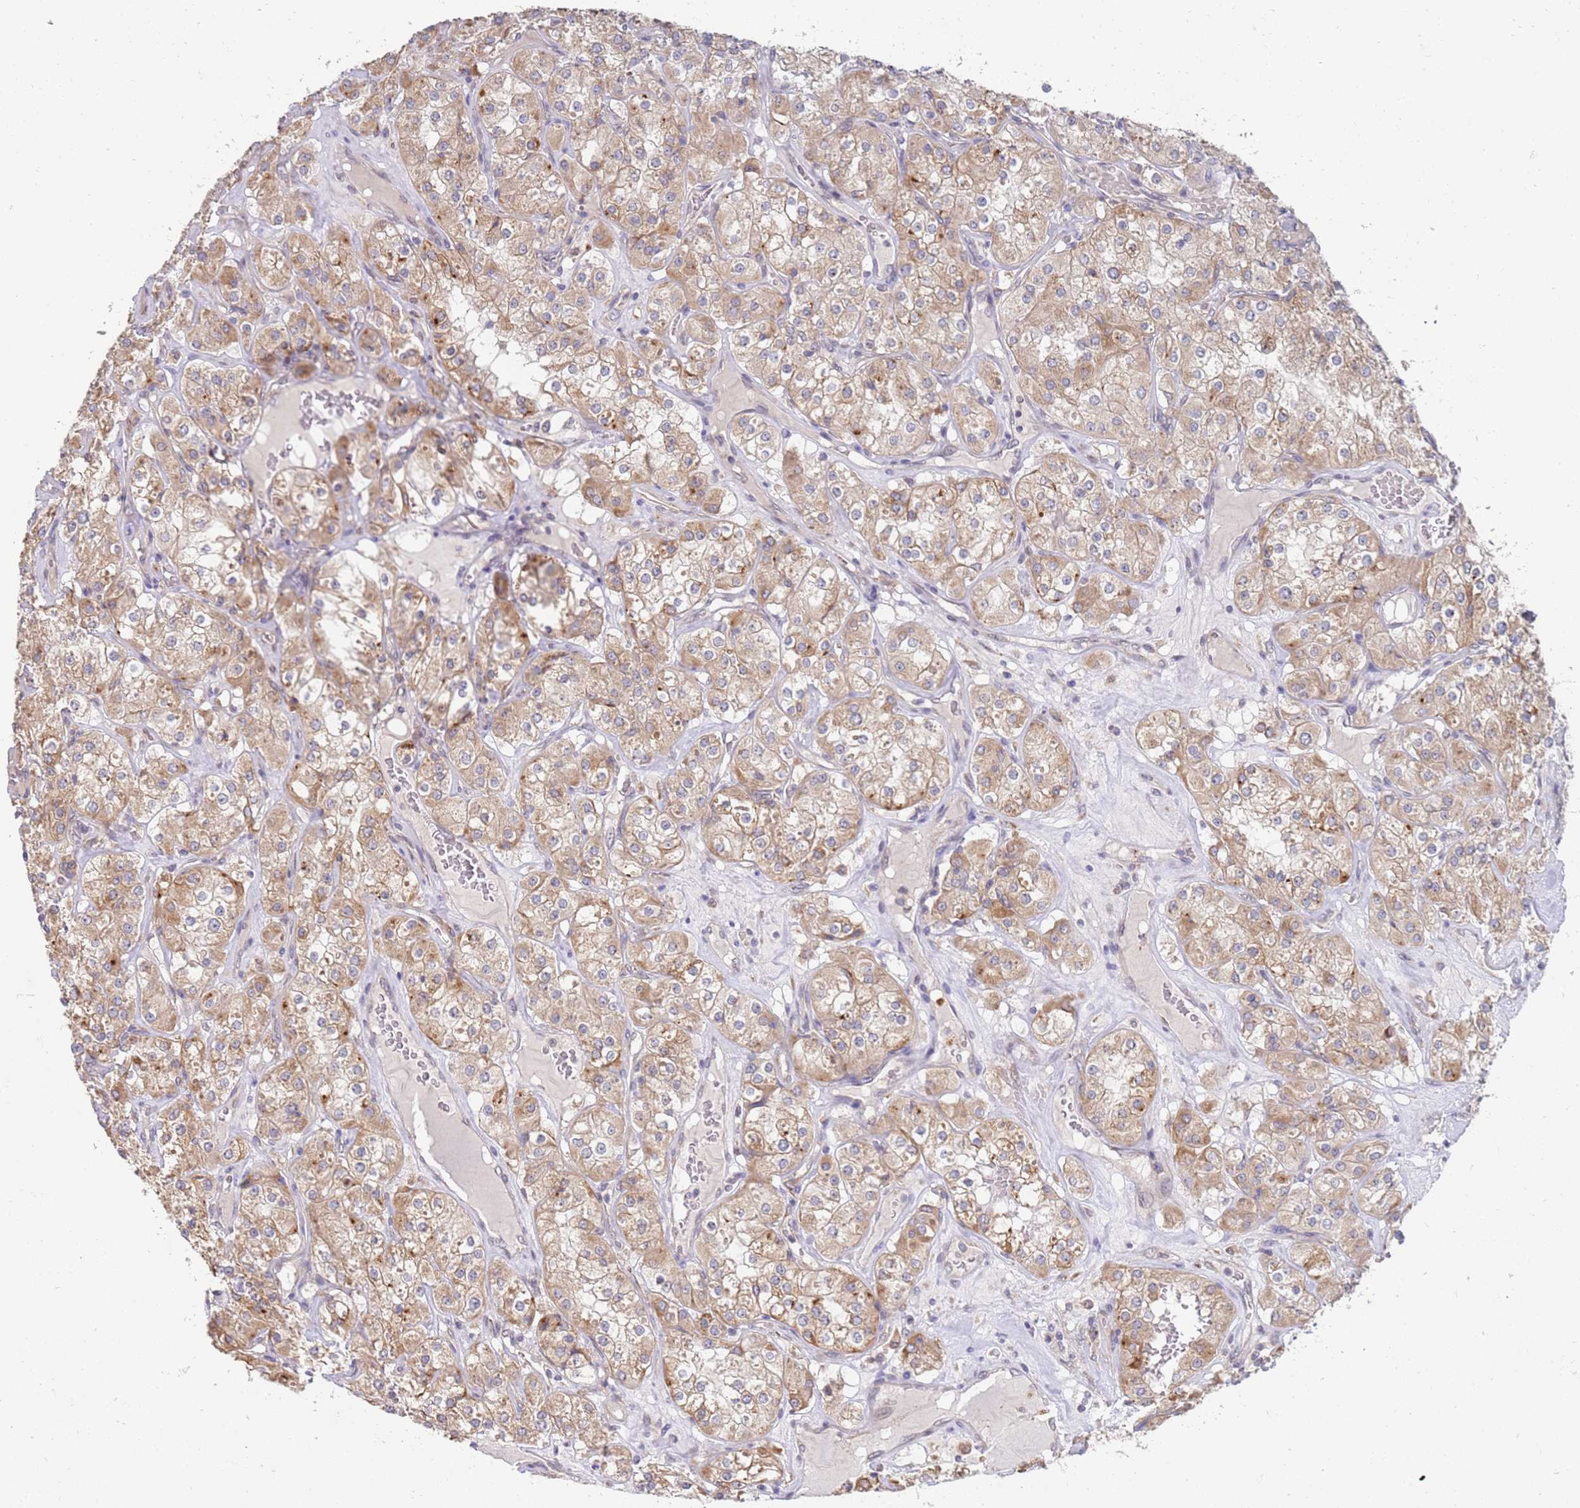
{"staining": {"intensity": "moderate", "quantity": ">75%", "location": "cytoplasmic/membranous"}, "tissue": "renal cancer", "cell_type": "Tumor cells", "image_type": "cancer", "snomed": [{"axis": "morphology", "description": "Adenocarcinoma, NOS"}, {"axis": "topography", "description": "Kidney"}], "caption": "Human renal cancer (adenocarcinoma) stained with a protein marker reveals moderate staining in tumor cells.", "gene": "VRK2", "patient": {"sex": "male", "age": 77}}